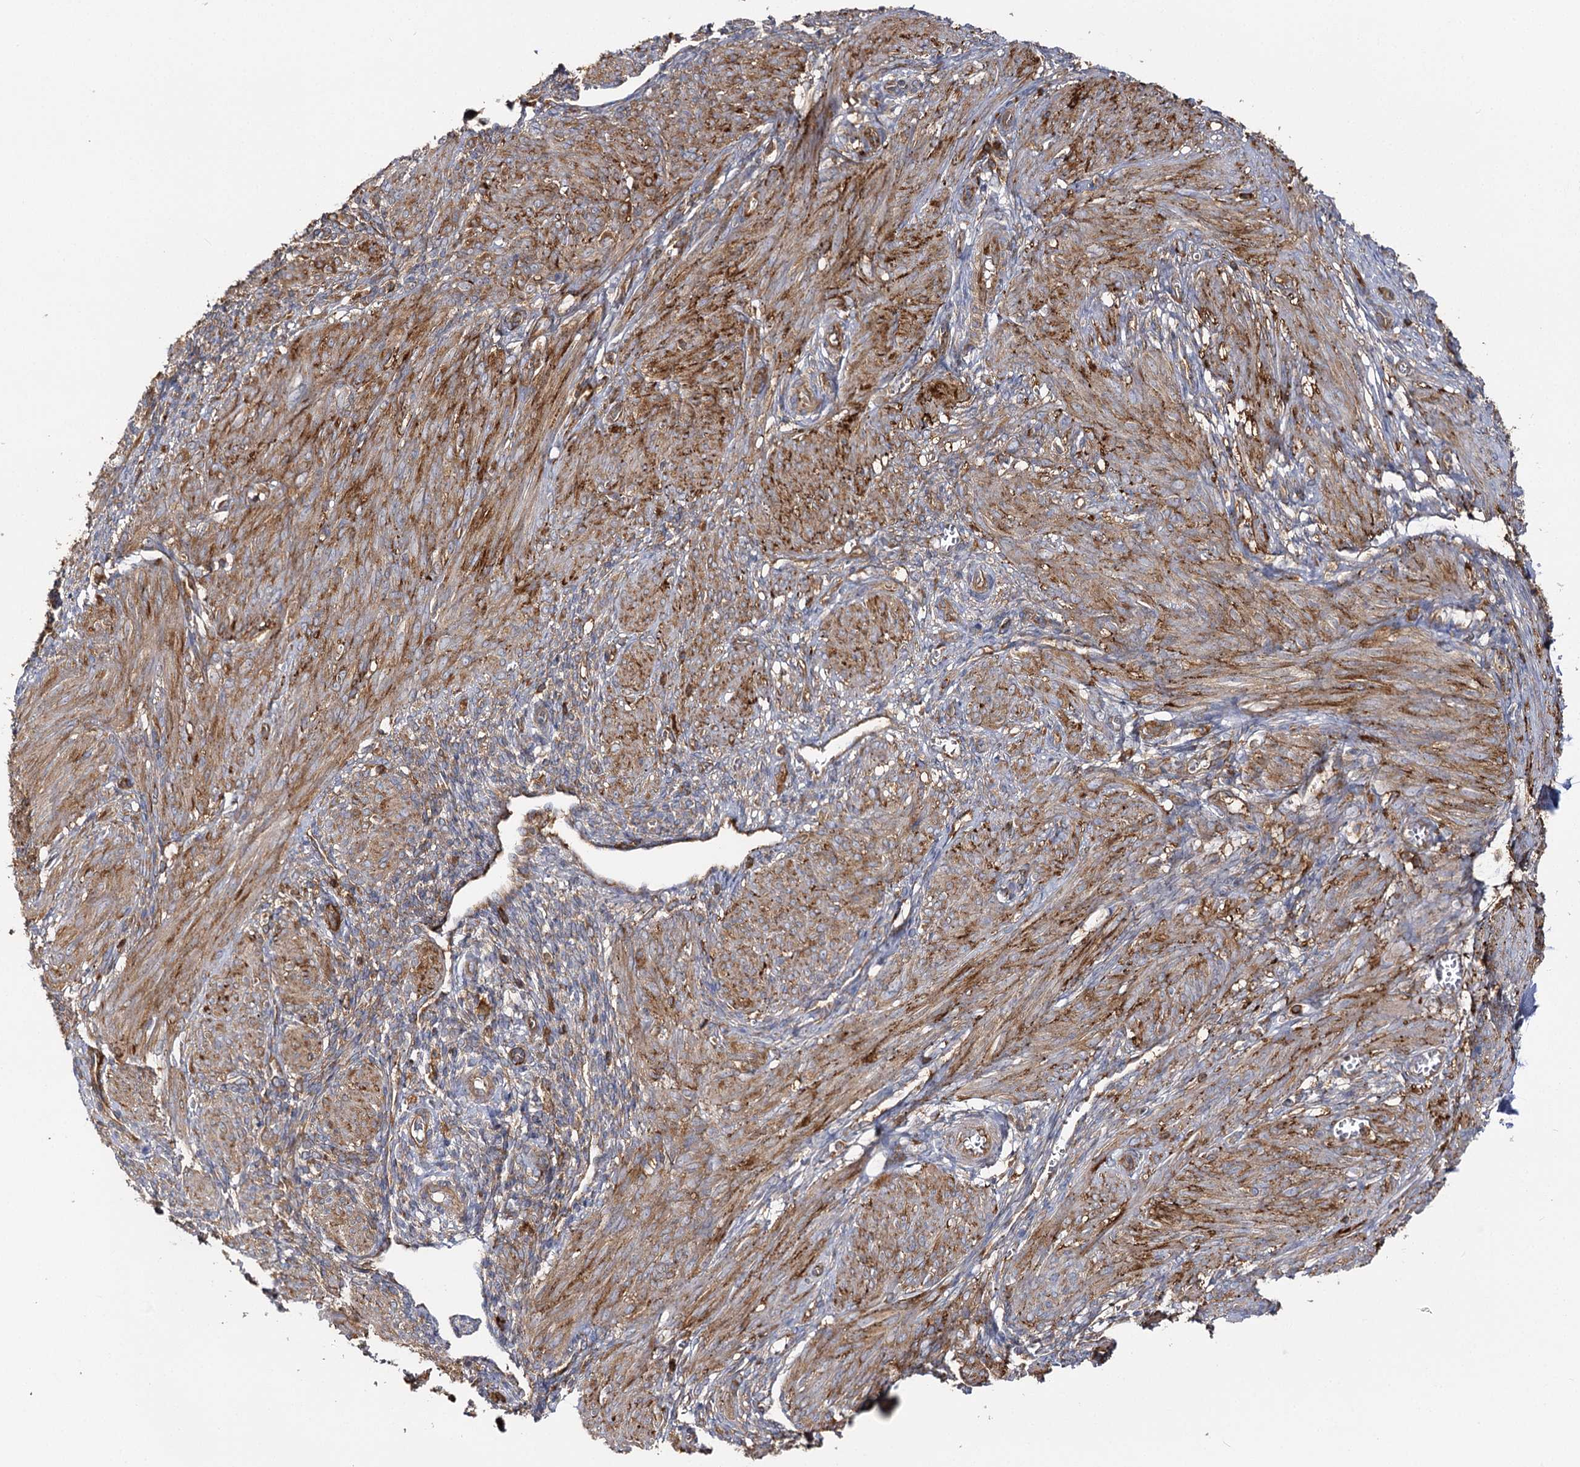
{"staining": {"intensity": "moderate", "quantity": "25%-75%", "location": "cytoplasmic/membranous"}, "tissue": "smooth muscle", "cell_type": "Smooth muscle cells", "image_type": "normal", "snomed": [{"axis": "morphology", "description": "Normal tissue, NOS"}, {"axis": "topography", "description": "Smooth muscle"}], "caption": "DAB immunohistochemical staining of unremarkable smooth muscle reveals moderate cytoplasmic/membranous protein staining in approximately 25%-75% of smooth muscle cells.", "gene": "SEC24B", "patient": {"sex": "female", "age": 39}}